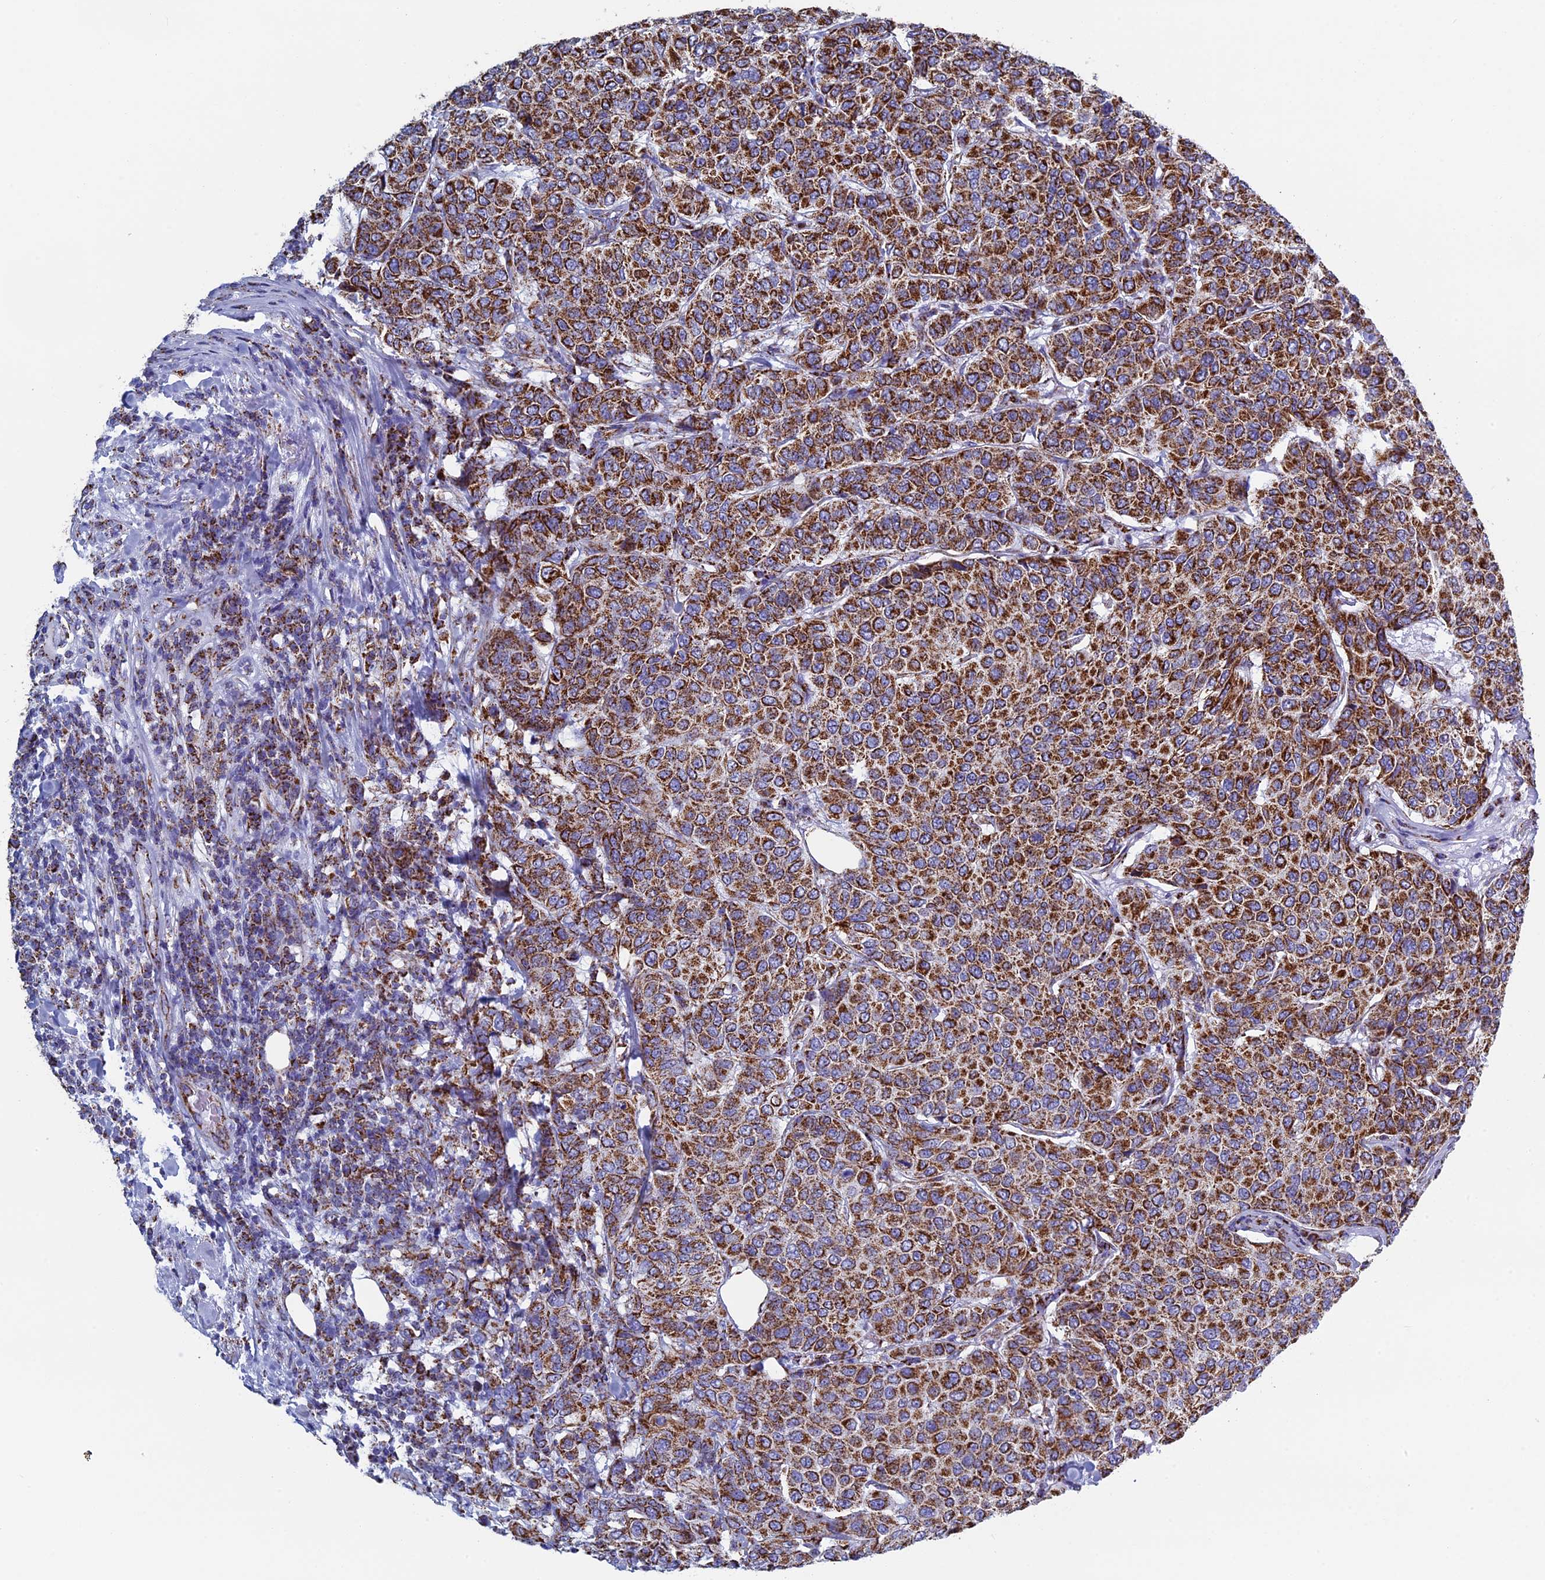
{"staining": {"intensity": "strong", "quantity": ">75%", "location": "cytoplasmic/membranous"}, "tissue": "breast cancer", "cell_type": "Tumor cells", "image_type": "cancer", "snomed": [{"axis": "morphology", "description": "Duct carcinoma"}, {"axis": "topography", "description": "Breast"}], "caption": "High-power microscopy captured an IHC histopathology image of infiltrating ductal carcinoma (breast), revealing strong cytoplasmic/membranous expression in about >75% of tumor cells. (DAB = brown stain, brightfield microscopy at high magnification).", "gene": "UQCRFS1", "patient": {"sex": "female", "age": 55}}